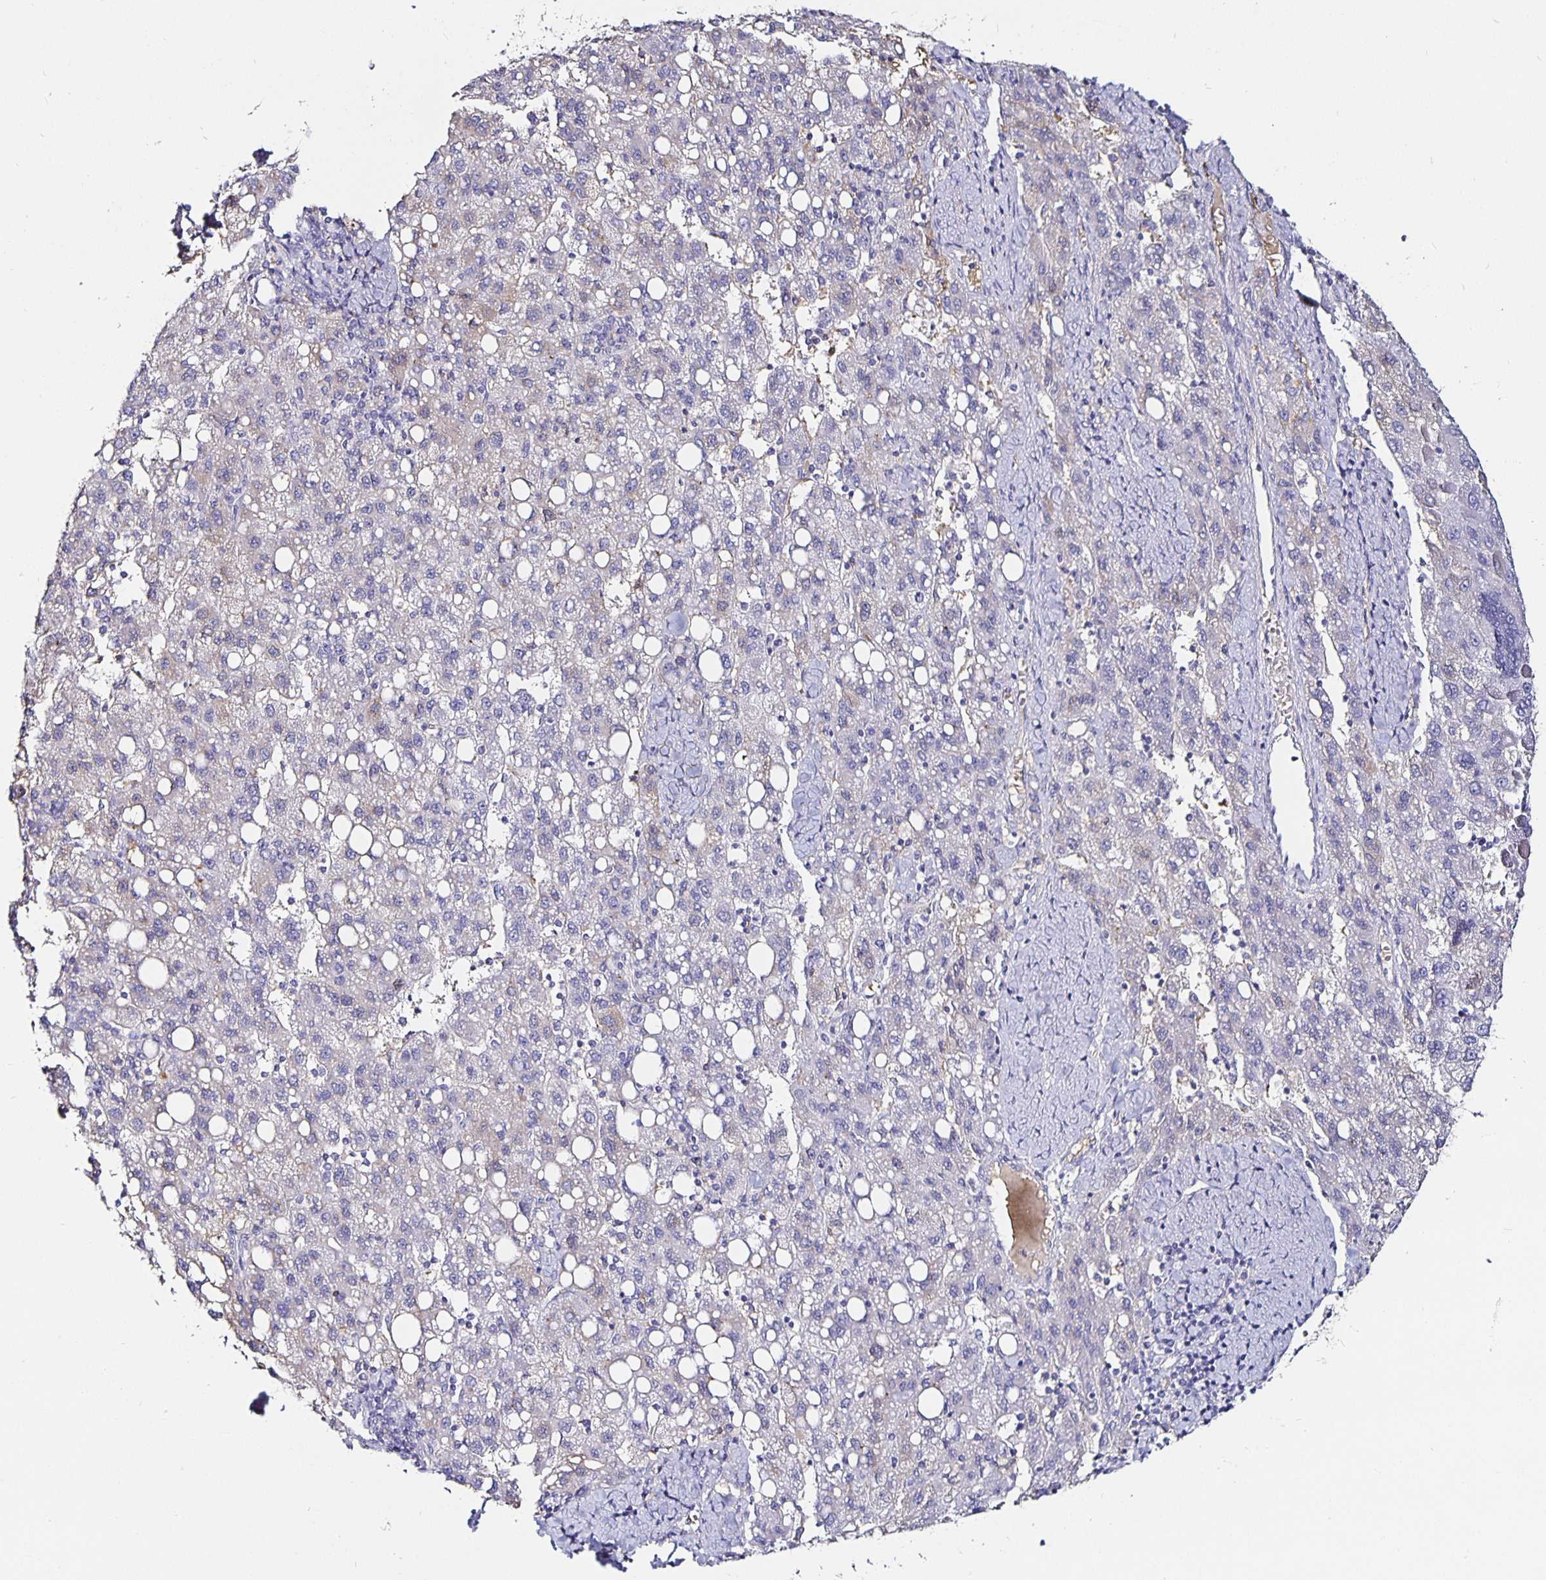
{"staining": {"intensity": "negative", "quantity": "none", "location": "none"}, "tissue": "liver cancer", "cell_type": "Tumor cells", "image_type": "cancer", "snomed": [{"axis": "morphology", "description": "Carcinoma, Hepatocellular, NOS"}, {"axis": "topography", "description": "Liver"}], "caption": "This micrograph is of liver hepatocellular carcinoma stained with immunohistochemistry to label a protein in brown with the nuclei are counter-stained blue. There is no staining in tumor cells. Brightfield microscopy of immunohistochemistry stained with DAB (brown) and hematoxylin (blue), captured at high magnification.", "gene": "TTR", "patient": {"sex": "female", "age": 82}}